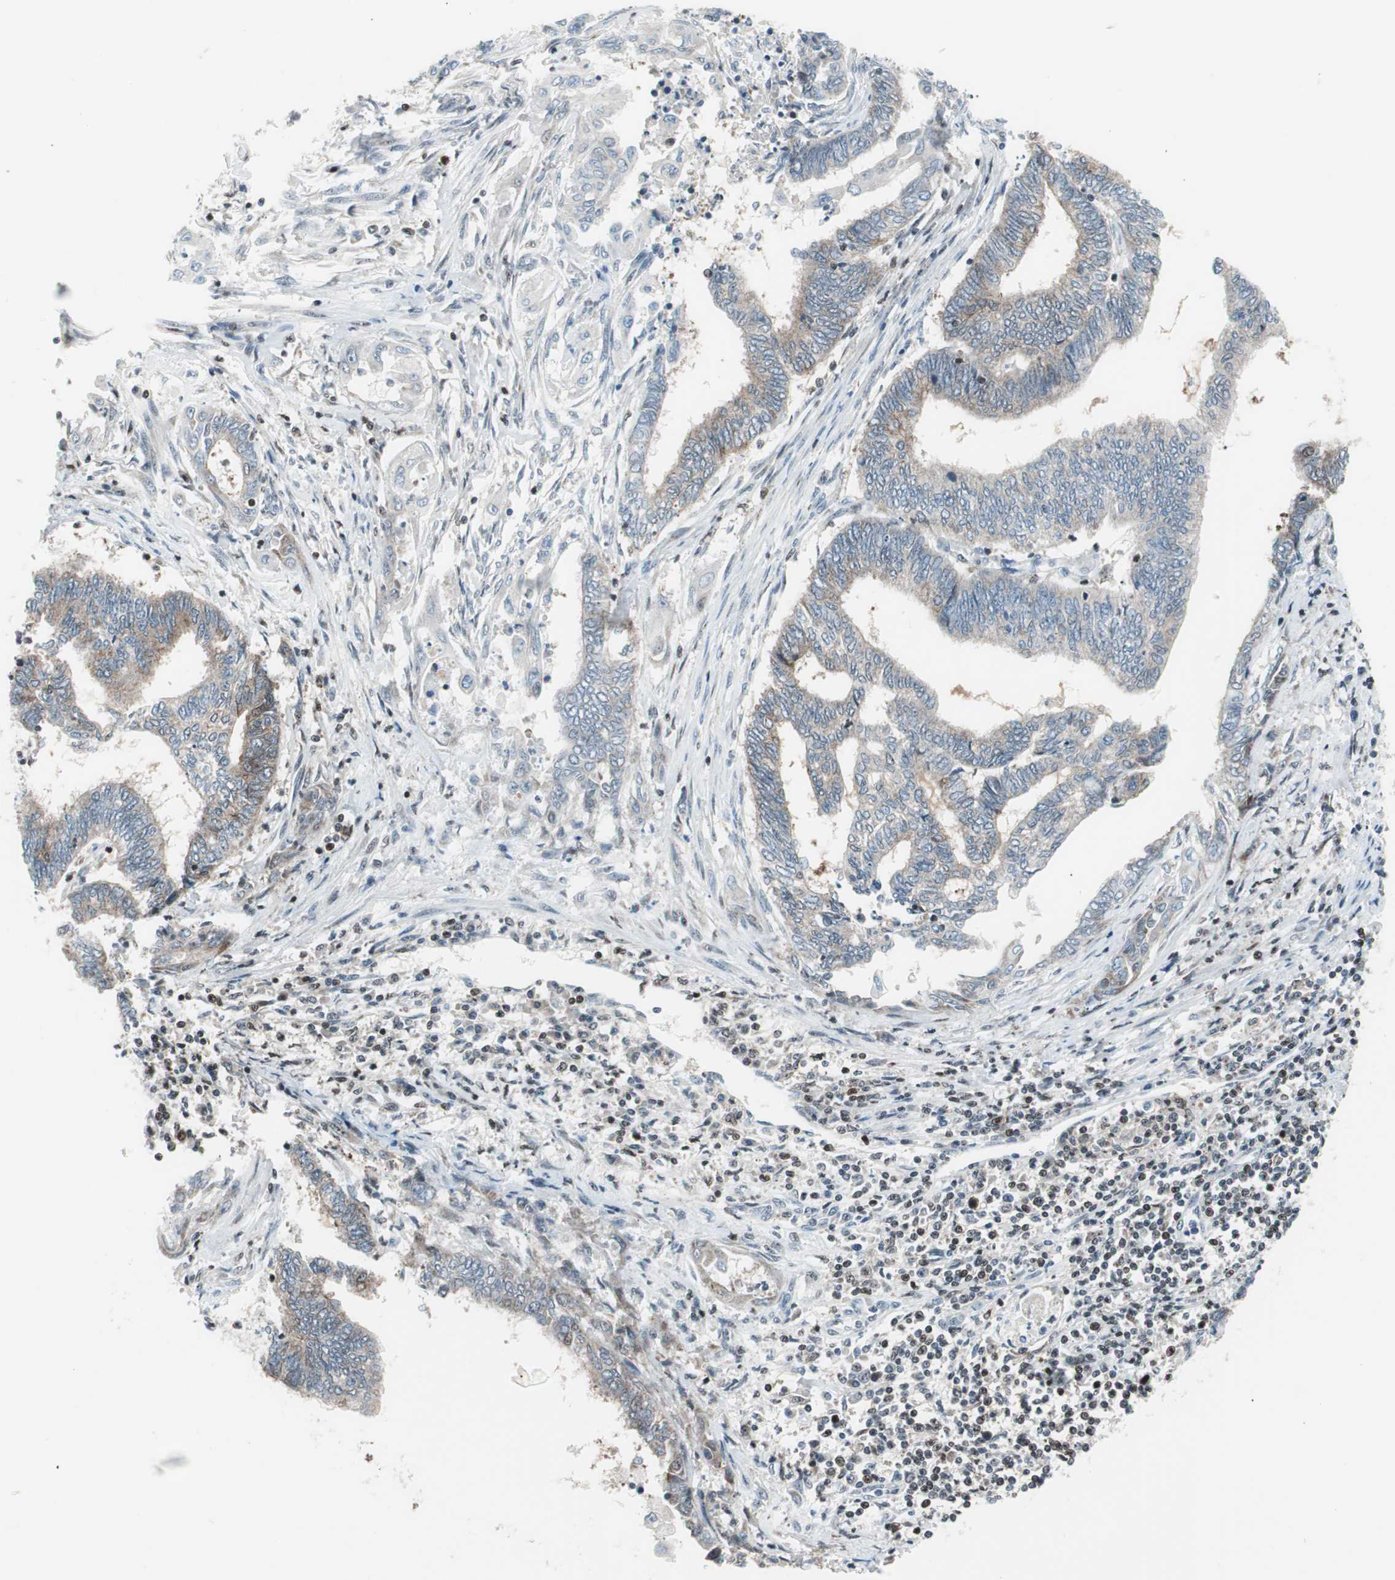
{"staining": {"intensity": "weak", "quantity": ">75%", "location": "cytoplasmic/membranous"}, "tissue": "endometrial cancer", "cell_type": "Tumor cells", "image_type": "cancer", "snomed": [{"axis": "morphology", "description": "Adenocarcinoma, NOS"}, {"axis": "topography", "description": "Uterus"}, {"axis": "topography", "description": "Endometrium"}], "caption": "Immunohistochemical staining of human adenocarcinoma (endometrial) exhibits low levels of weak cytoplasmic/membranous protein expression in about >75% of tumor cells.", "gene": "RGS10", "patient": {"sex": "female", "age": 70}}